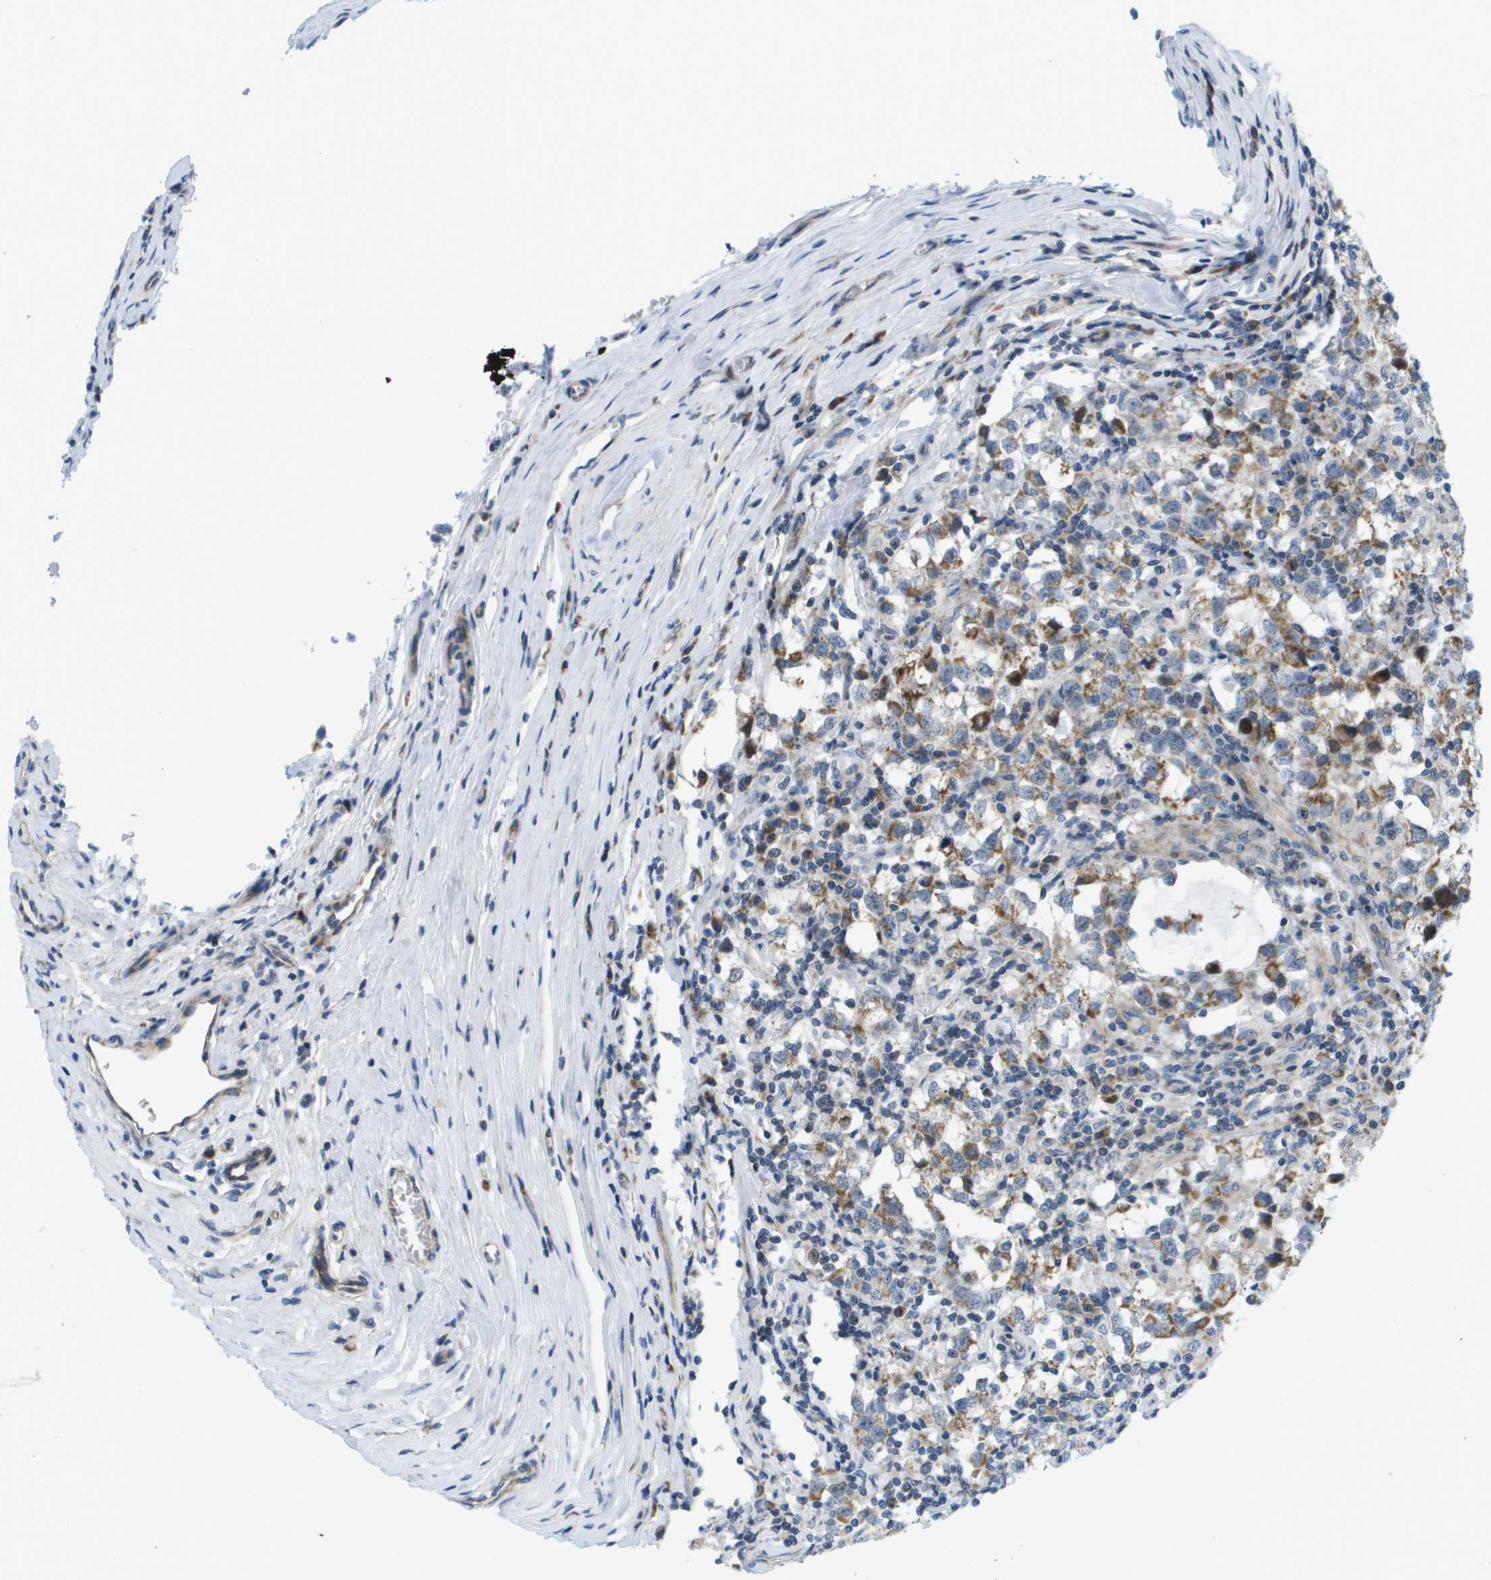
{"staining": {"intensity": "moderate", "quantity": "<25%", "location": "cytoplasmic/membranous"}, "tissue": "testis cancer", "cell_type": "Tumor cells", "image_type": "cancer", "snomed": [{"axis": "morphology", "description": "Carcinoma, Embryonal, NOS"}, {"axis": "topography", "description": "Testis"}], "caption": "High-power microscopy captured an immunohistochemistry (IHC) histopathology image of testis cancer (embryonal carcinoma), revealing moderate cytoplasmic/membranous positivity in about <25% of tumor cells.", "gene": "KRT23", "patient": {"sex": "male", "age": 21}}